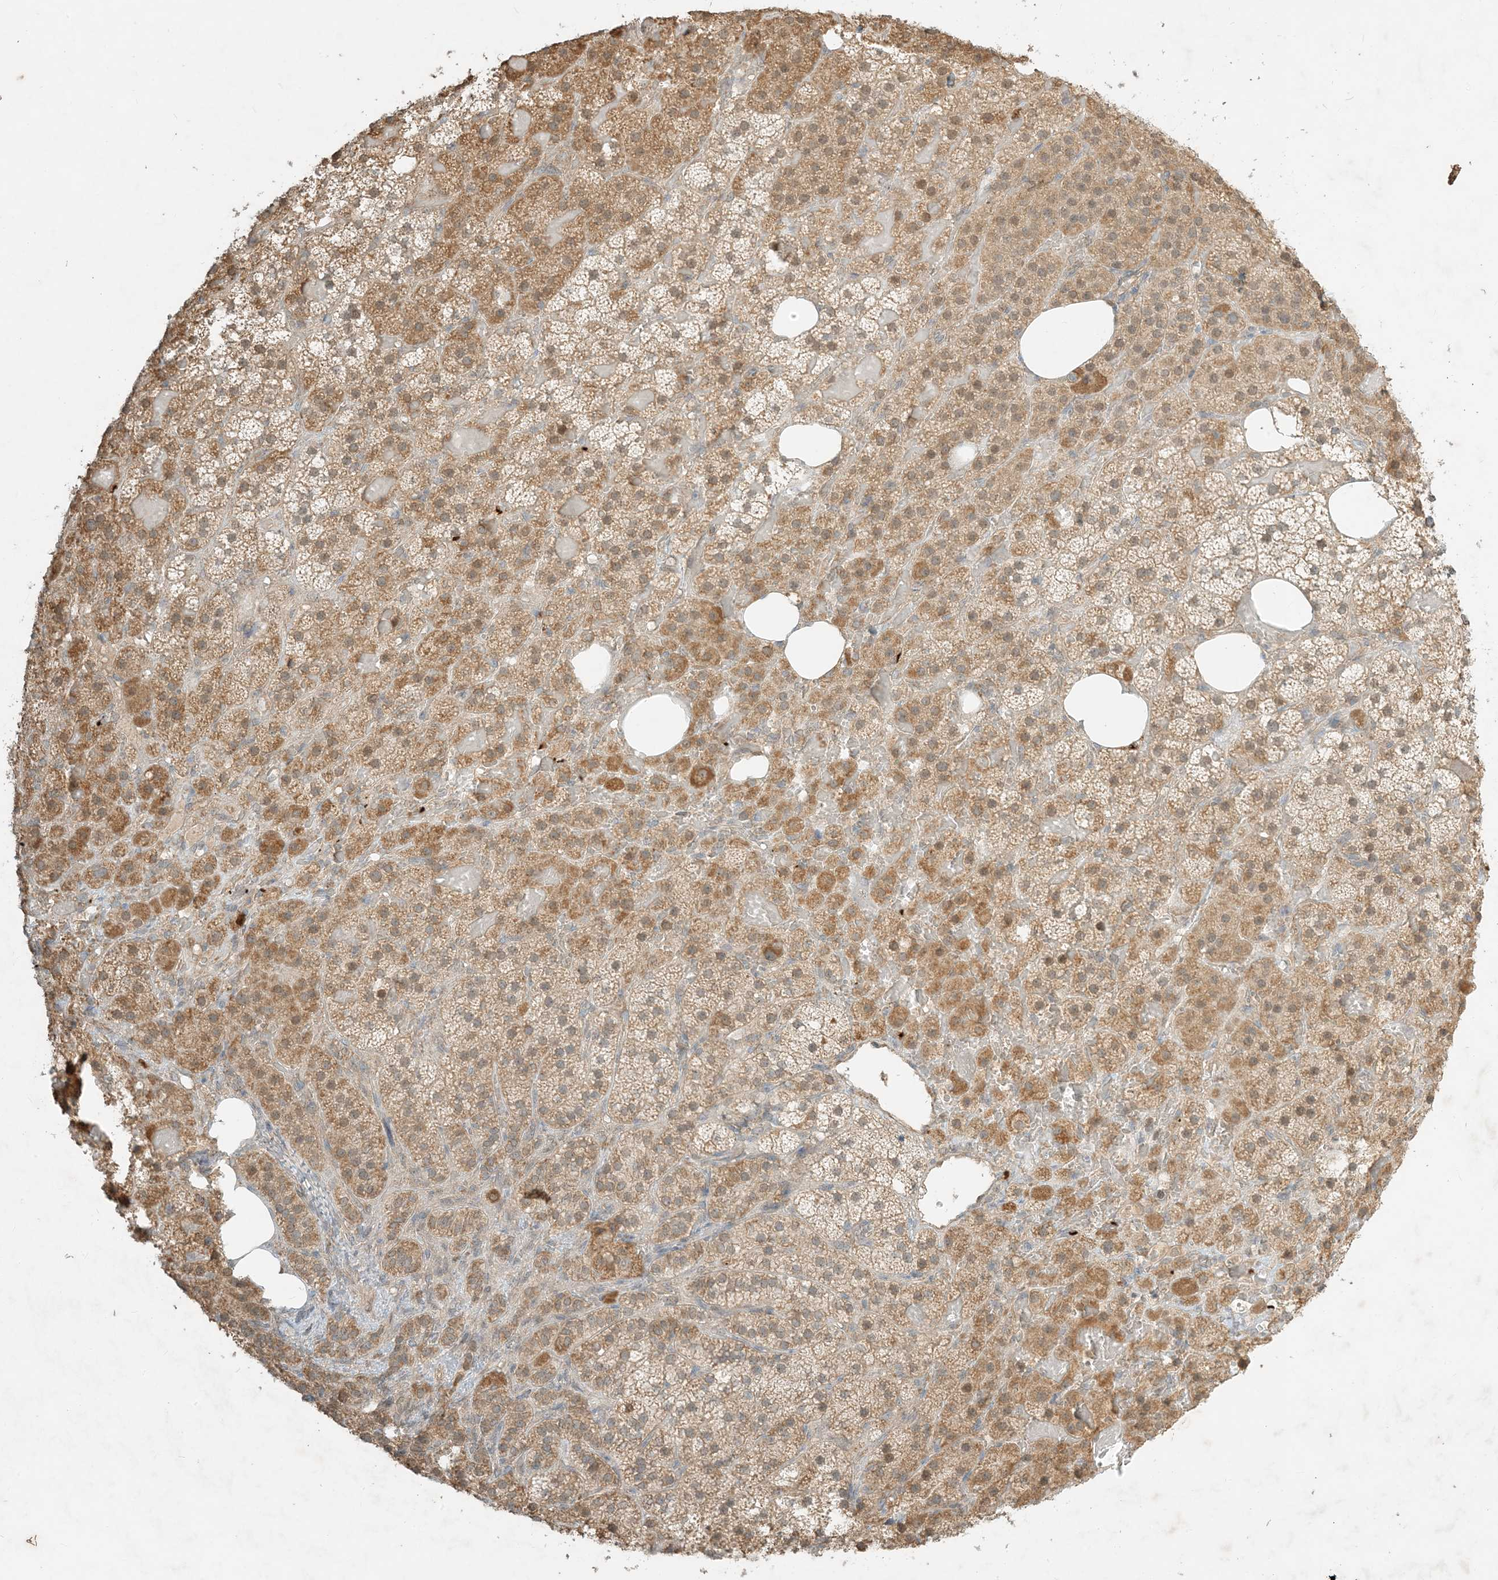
{"staining": {"intensity": "moderate", "quantity": ">75%", "location": "cytoplasmic/membranous"}, "tissue": "adrenal gland", "cell_type": "Glandular cells", "image_type": "normal", "snomed": [{"axis": "morphology", "description": "Normal tissue, NOS"}, {"axis": "topography", "description": "Adrenal gland"}], "caption": "Moderate cytoplasmic/membranous positivity is seen in approximately >75% of glandular cells in benign adrenal gland.", "gene": "MCOLN1", "patient": {"sex": "female", "age": 59}}